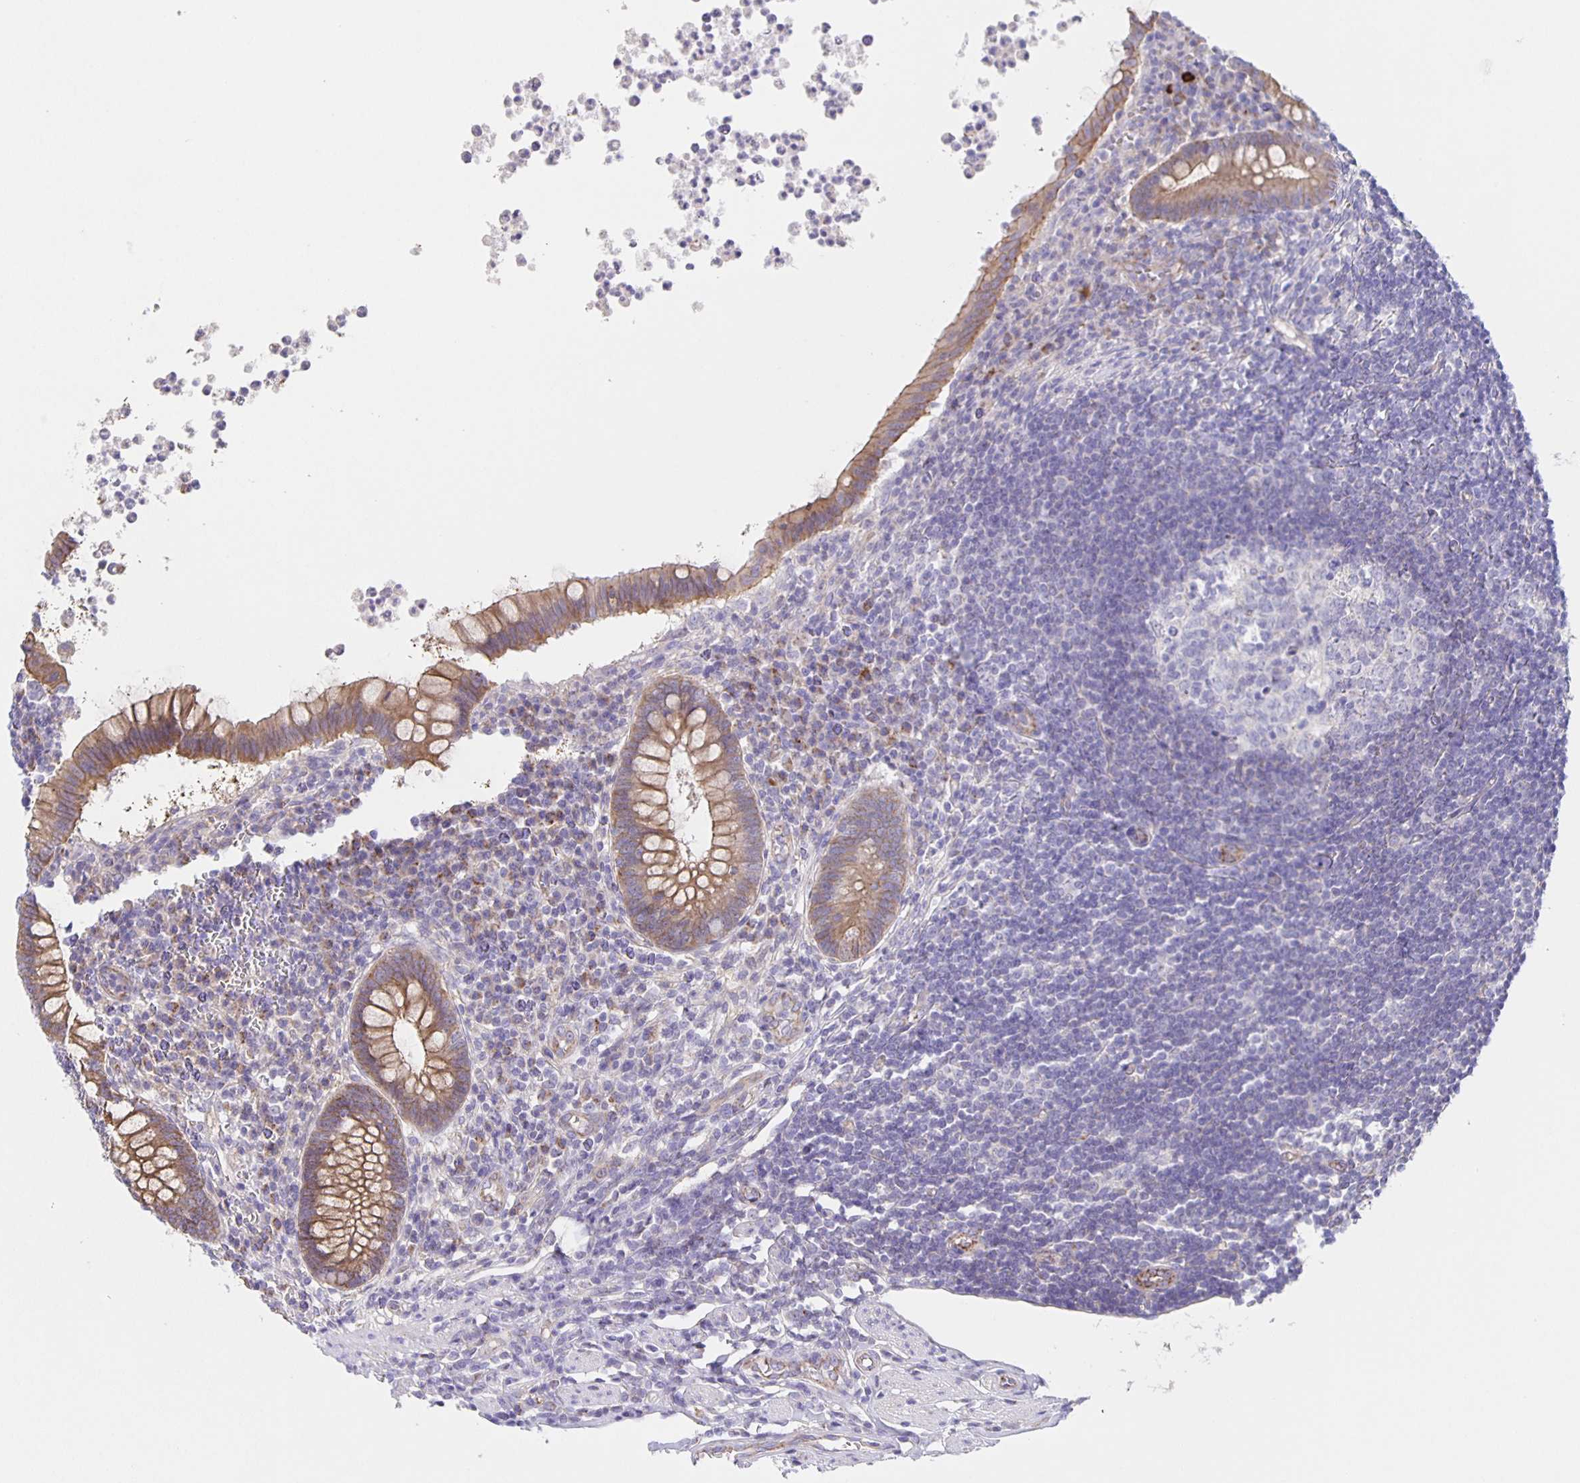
{"staining": {"intensity": "moderate", "quantity": "25%-75%", "location": "cytoplasmic/membranous"}, "tissue": "appendix", "cell_type": "Glandular cells", "image_type": "normal", "snomed": [{"axis": "morphology", "description": "Normal tissue, NOS"}, {"axis": "topography", "description": "Appendix"}], "caption": "Appendix stained for a protein (brown) shows moderate cytoplasmic/membranous positive positivity in approximately 25%-75% of glandular cells.", "gene": "JMJD4", "patient": {"sex": "female", "age": 56}}